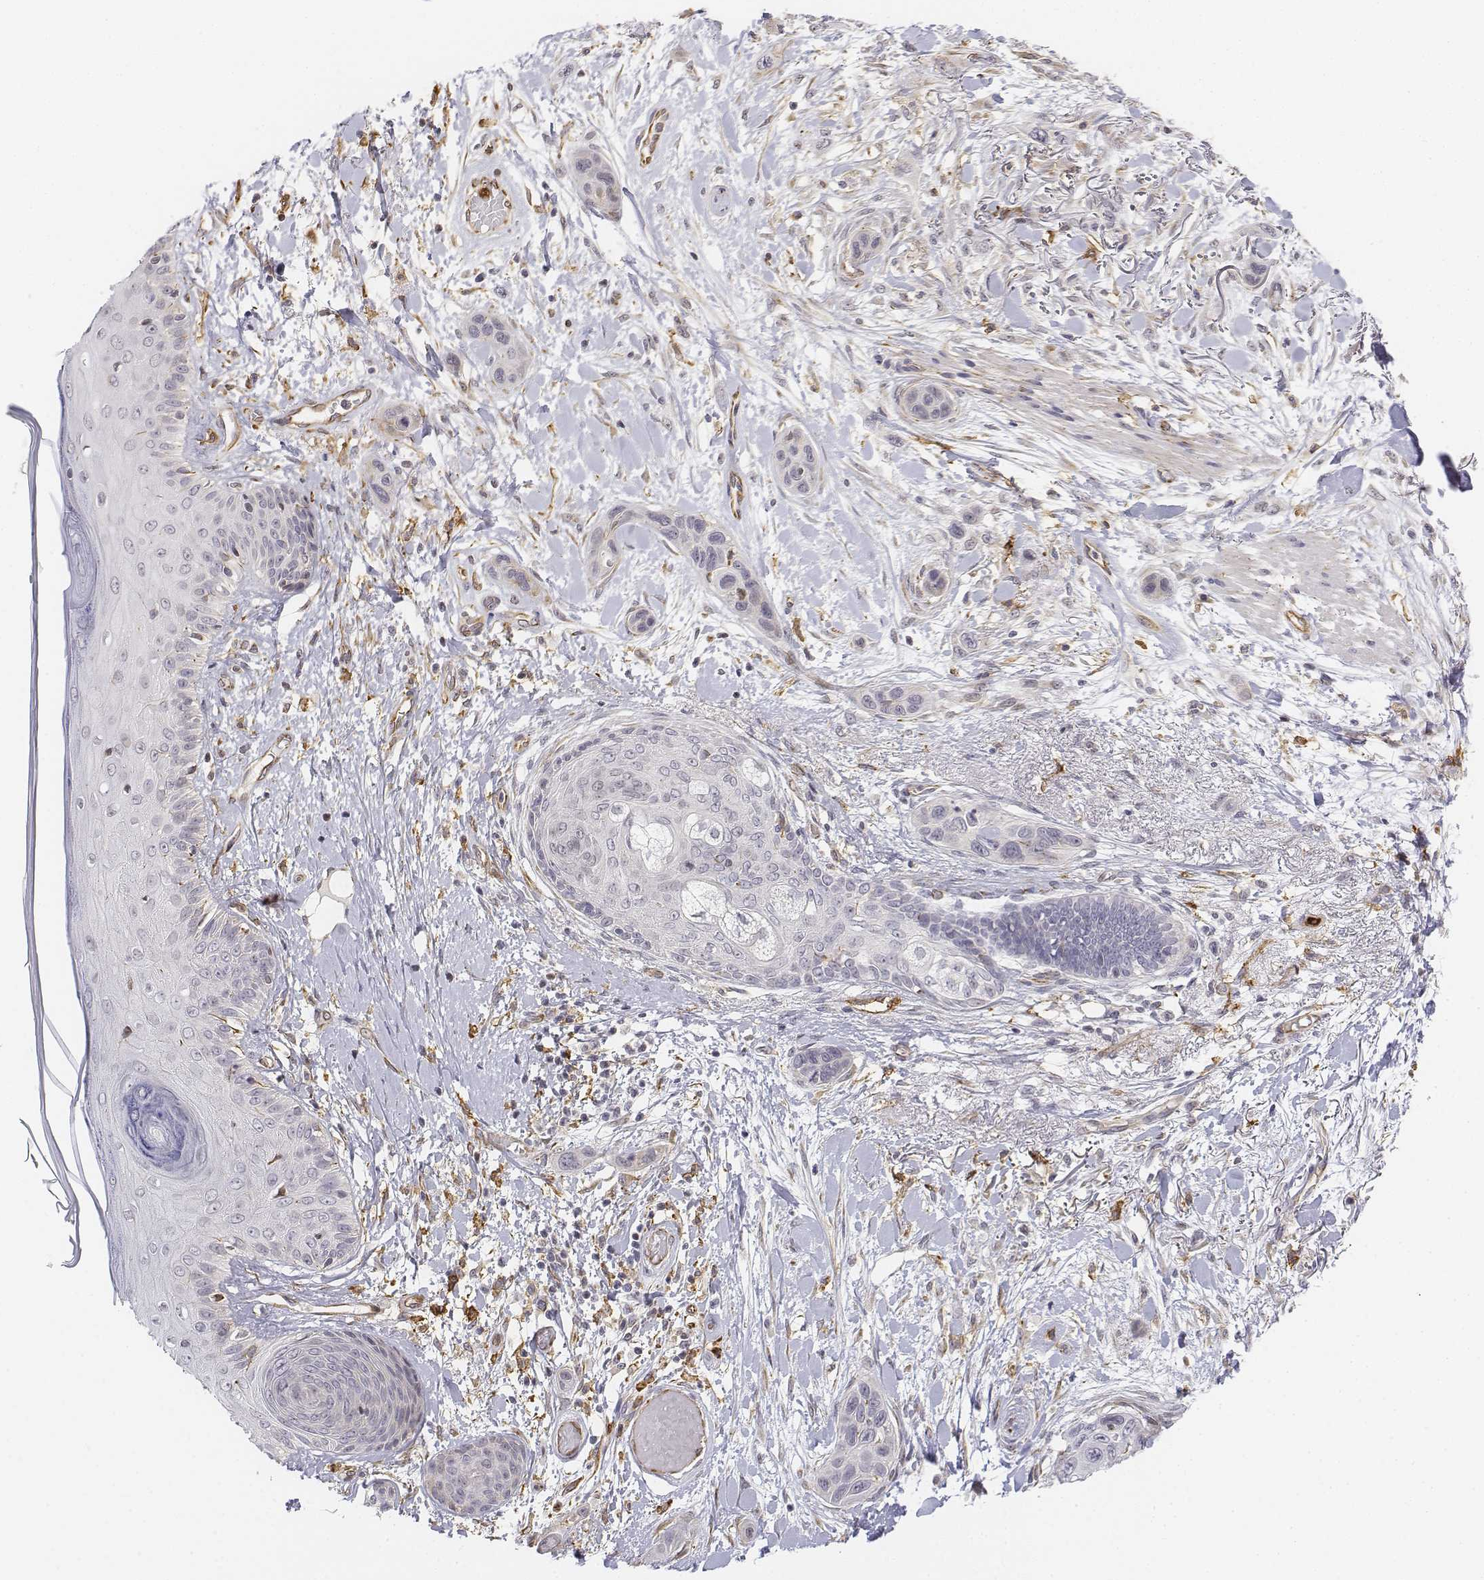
{"staining": {"intensity": "negative", "quantity": "none", "location": "none"}, "tissue": "skin cancer", "cell_type": "Tumor cells", "image_type": "cancer", "snomed": [{"axis": "morphology", "description": "Squamous cell carcinoma, NOS"}, {"axis": "topography", "description": "Skin"}], "caption": "IHC image of human skin cancer stained for a protein (brown), which demonstrates no staining in tumor cells. The staining is performed using DAB (3,3'-diaminobenzidine) brown chromogen with nuclei counter-stained in using hematoxylin.", "gene": "CD14", "patient": {"sex": "male", "age": 79}}